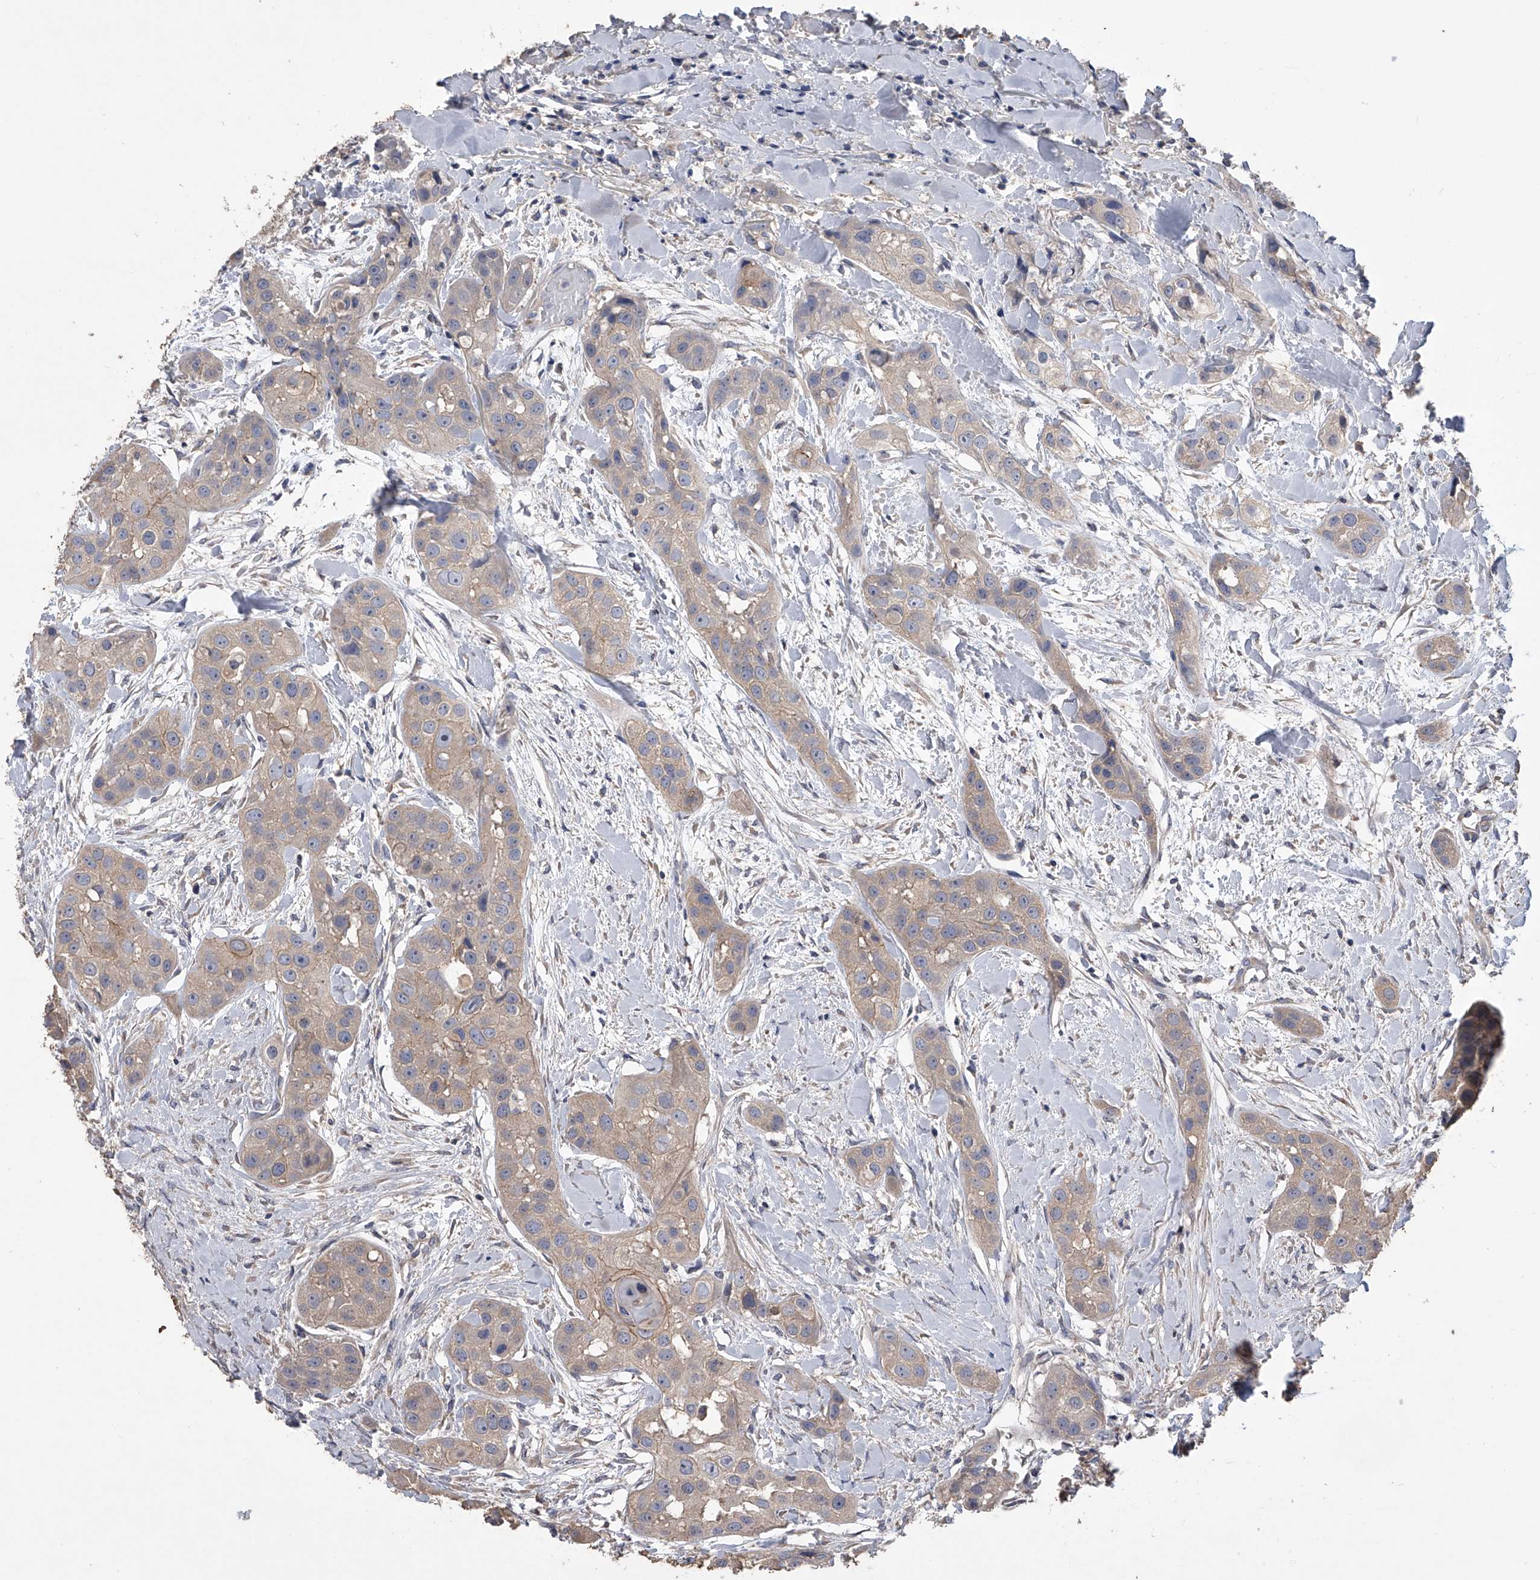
{"staining": {"intensity": "moderate", "quantity": "<25%", "location": "cytoplasmic/membranous"}, "tissue": "head and neck cancer", "cell_type": "Tumor cells", "image_type": "cancer", "snomed": [{"axis": "morphology", "description": "Normal tissue, NOS"}, {"axis": "morphology", "description": "Squamous cell carcinoma, NOS"}, {"axis": "topography", "description": "Skeletal muscle"}, {"axis": "topography", "description": "Head-Neck"}], "caption": "This histopathology image displays immunohistochemistry (IHC) staining of human head and neck cancer, with low moderate cytoplasmic/membranous expression in approximately <25% of tumor cells.", "gene": "ZNF343", "patient": {"sex": "male", "age": 51}}